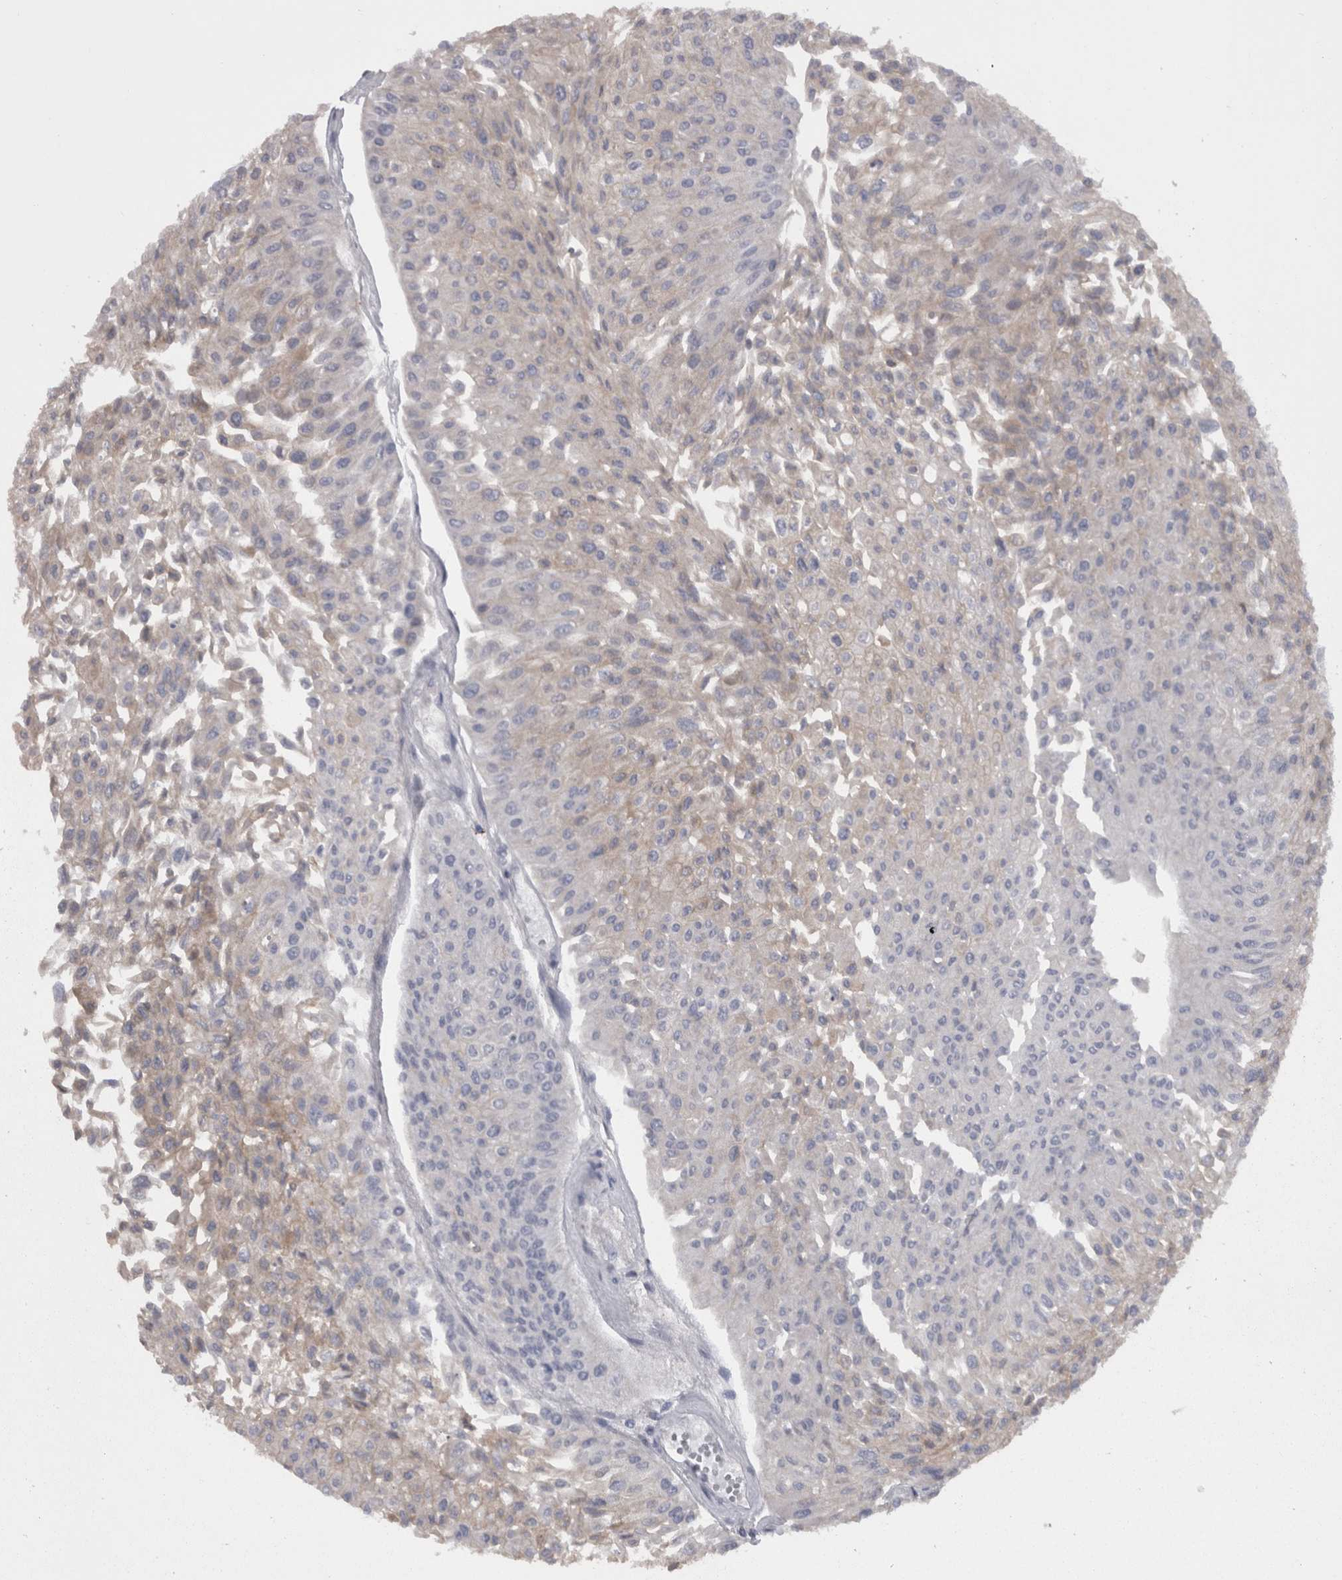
{"staining": {"intensity": "weak", "quantity": "<25%", "location": "cytoplasmic/membranous"}, "tissue": "urothelial cancer", "cell_type": "Tumor cells", "image_type": "cancer", "snomed": [{"axis": "morphology", "description": "Urothelial carcinoma, Low grade"}, {"axis": "topography", "description": "Urinary bladder"}], "caption": "Photomicrograph shows no protein positivity in tumor cells of urothelial carcinoma (low-grade) tissue.", "gene": "CAMK2D", "patient": {"sex": "male", "age": 67}}